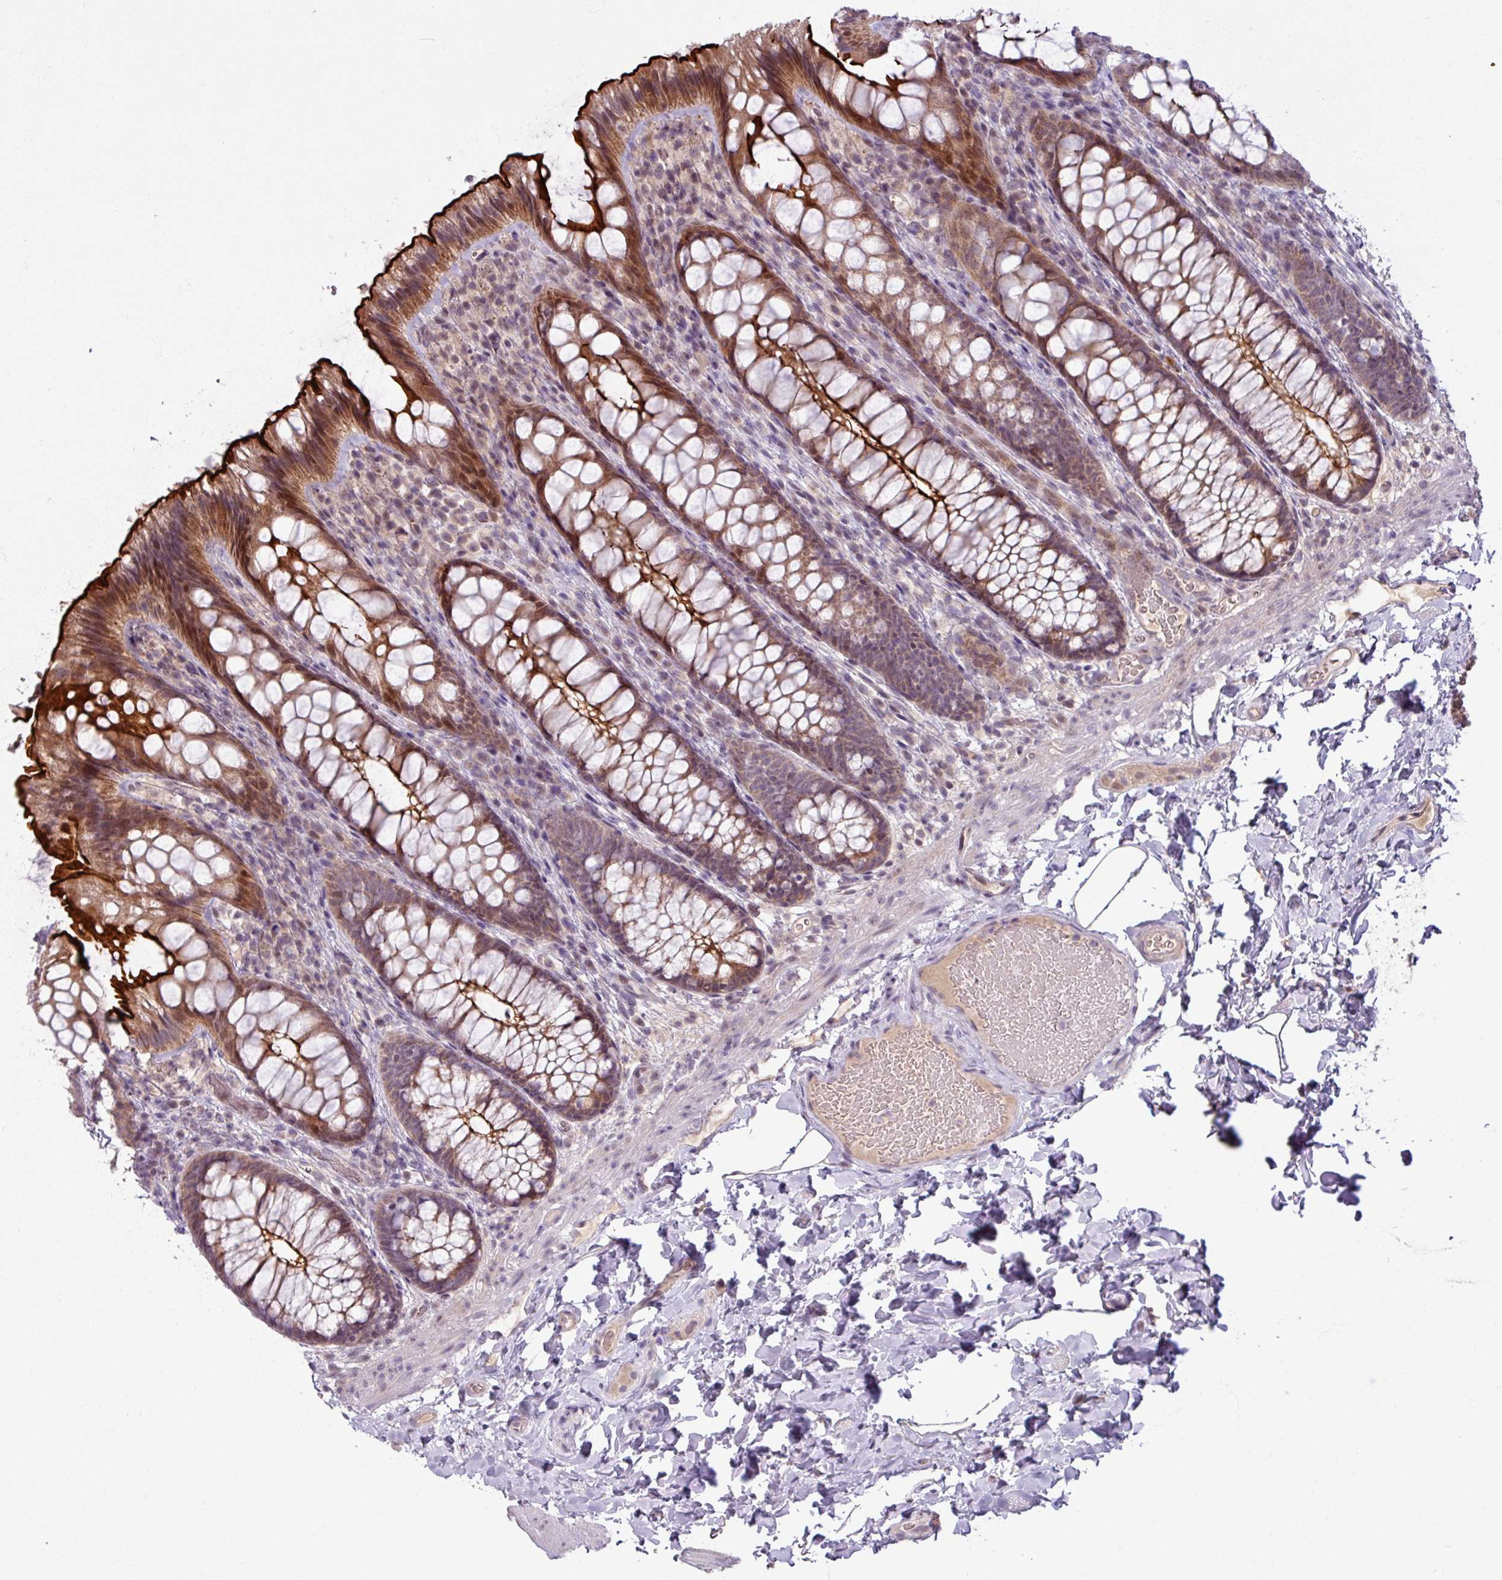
{"staining": {"intensity": "weak", "quantity": "25%-75%", "location": "cytoplasmic/membranous"}, "tissue": "colon", "cell_type": "Endothelial cells", "image_type": "normal", "snomed": [{"axis": "morphology", "description": "Normal tissue, NOS"}, {"axis": "topography", "description": "Colon"}], "caption": "Protein staining exhibits weak cytoplasmic/membranous staining in about 25%-75% of endothelial cells in normal colon.", "gene": "OGFOD3", "patient": {"sex": "male", "age": 46}}